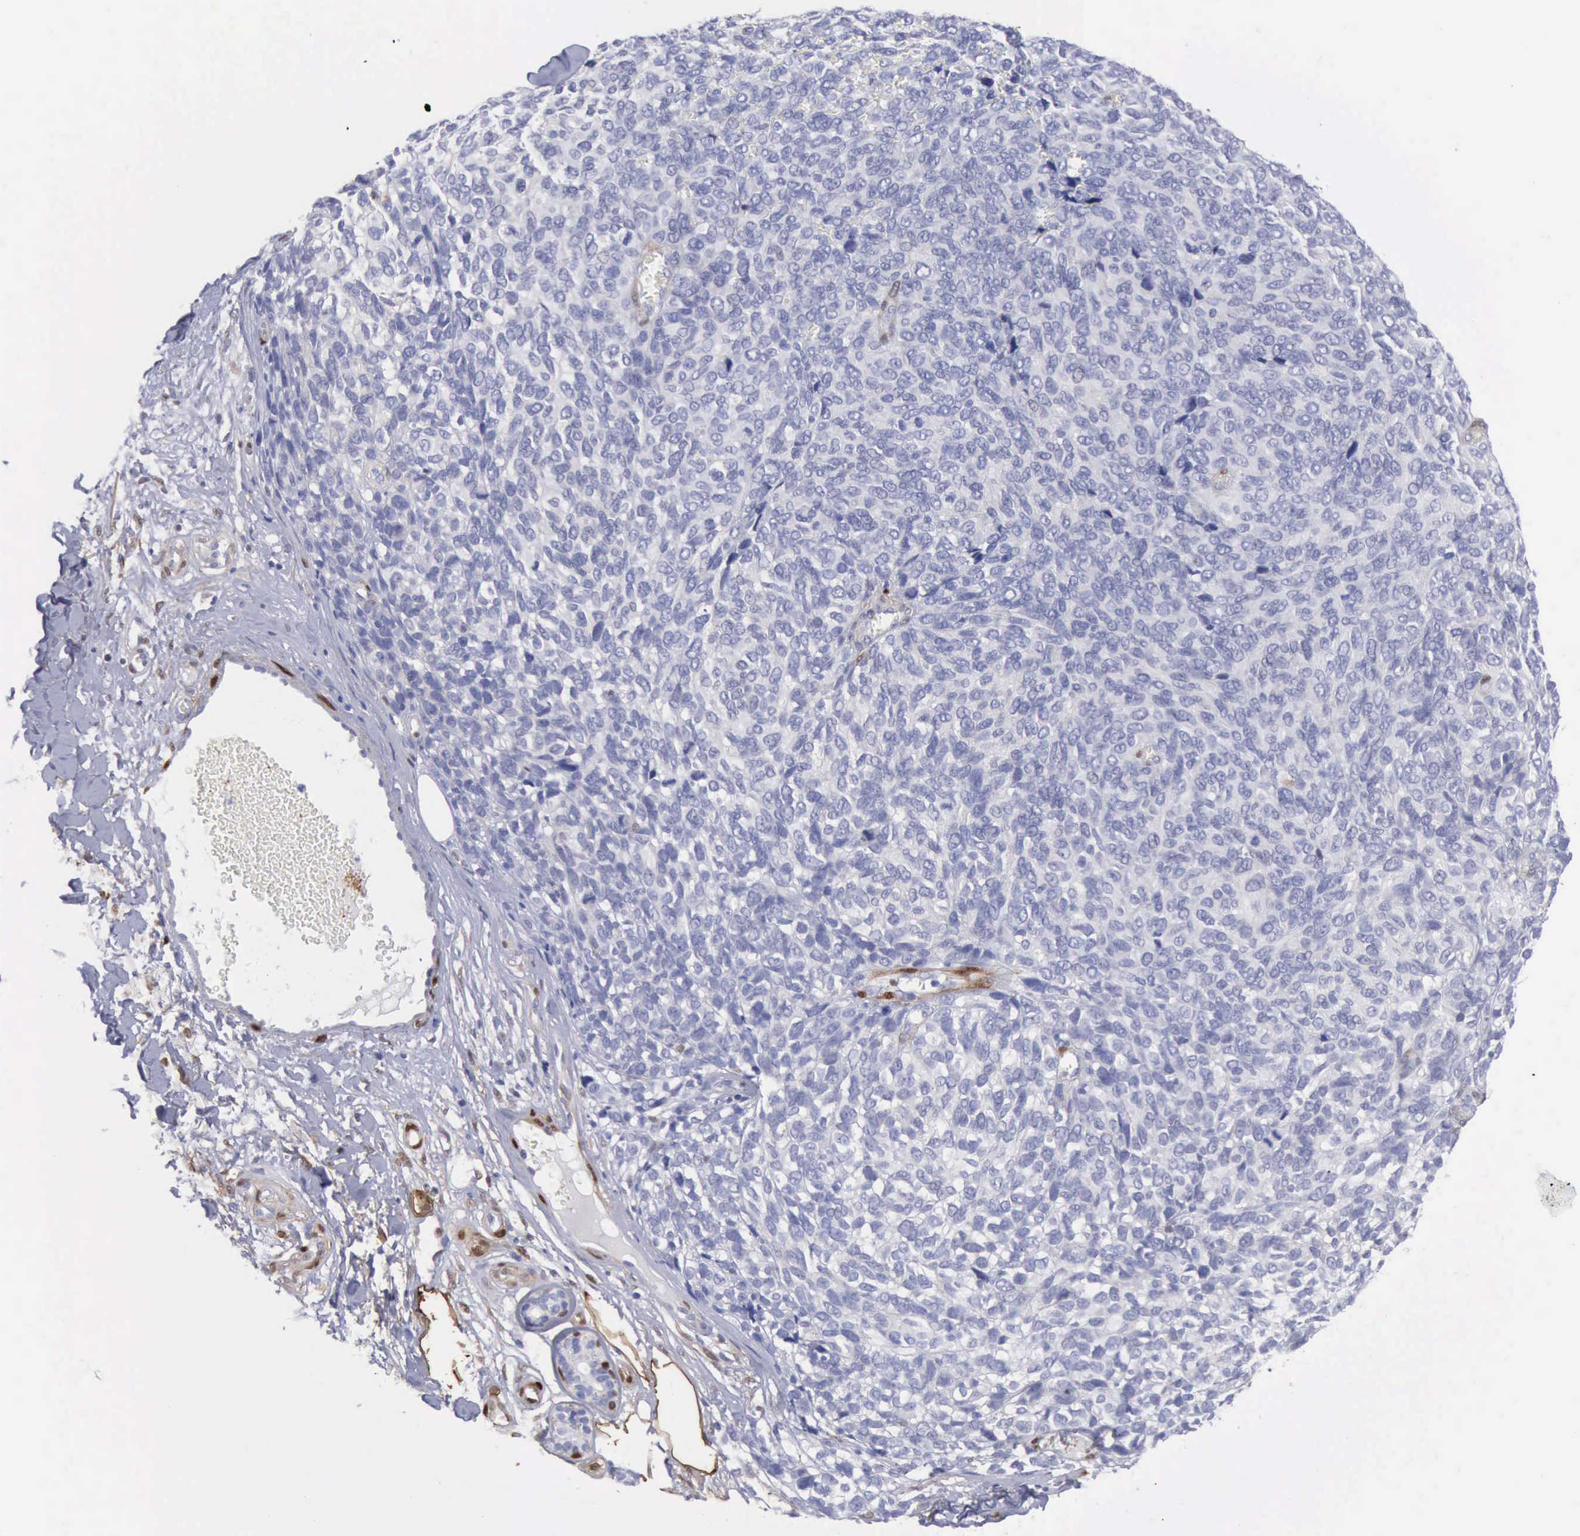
{"staining": {"intensity": "negative", "quantity": "none", "location": "none"}, "tissue": "melanoma", "cell_type": "Tumor cells", "image_type": "cancer", "snomed": [{"axis": "morphology", "description": "Malignant melanoma, NOS"}, {"axis": "topography", "description": "Skin"}], "caption": "The immunohistochemistry (IHC) micrograph has no significant expression in tumor cells of malignant melanoma tissue.", "gene": "FHL1", "patient": {"sex": "female", "age": 85}}